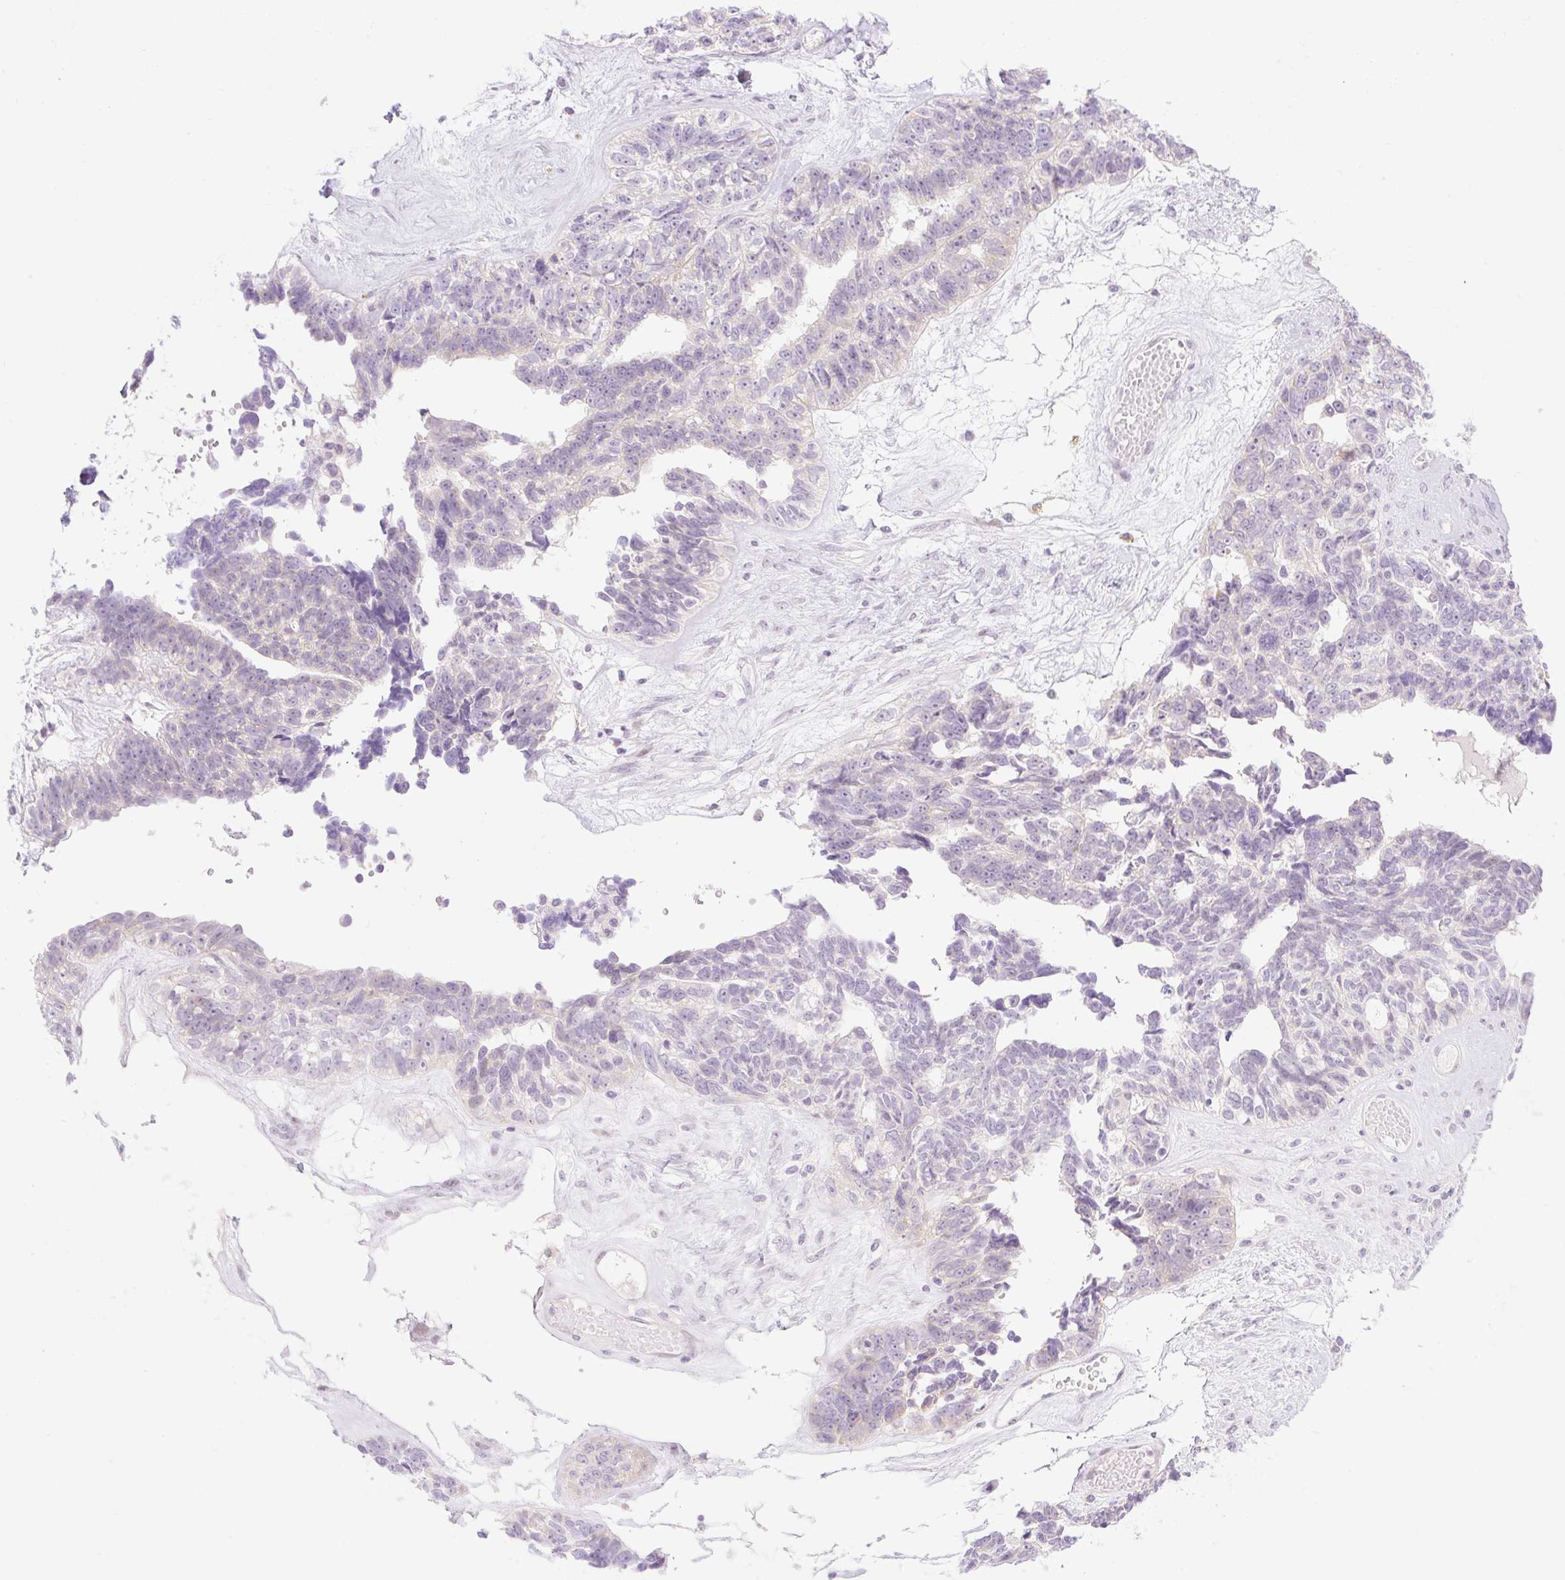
{"staining": {"intensity": "weak", "quantity": "<25%", "location": "nuclear"}, "tissue": "ovarian cancer", "cell_type": "Tumor cells", "image_type": "cancer", "snomed": [{"axis": "morphology", "description": "Cystadenocarcinoma, serous, NOS"}, {"axis": "topography", "description": "Ovary"}], "caption": "Immunohistochemistry (IHC) image of ovarian cancer stained for a protein (brown), which exhibits no expression in tumor cells. (Brightfield microscopy of DAB (3,3'-diaminobenzidine) IHC at high magnification).", "gene": "SPRYD4", "patient": {"sex": "female", "age": 79}}